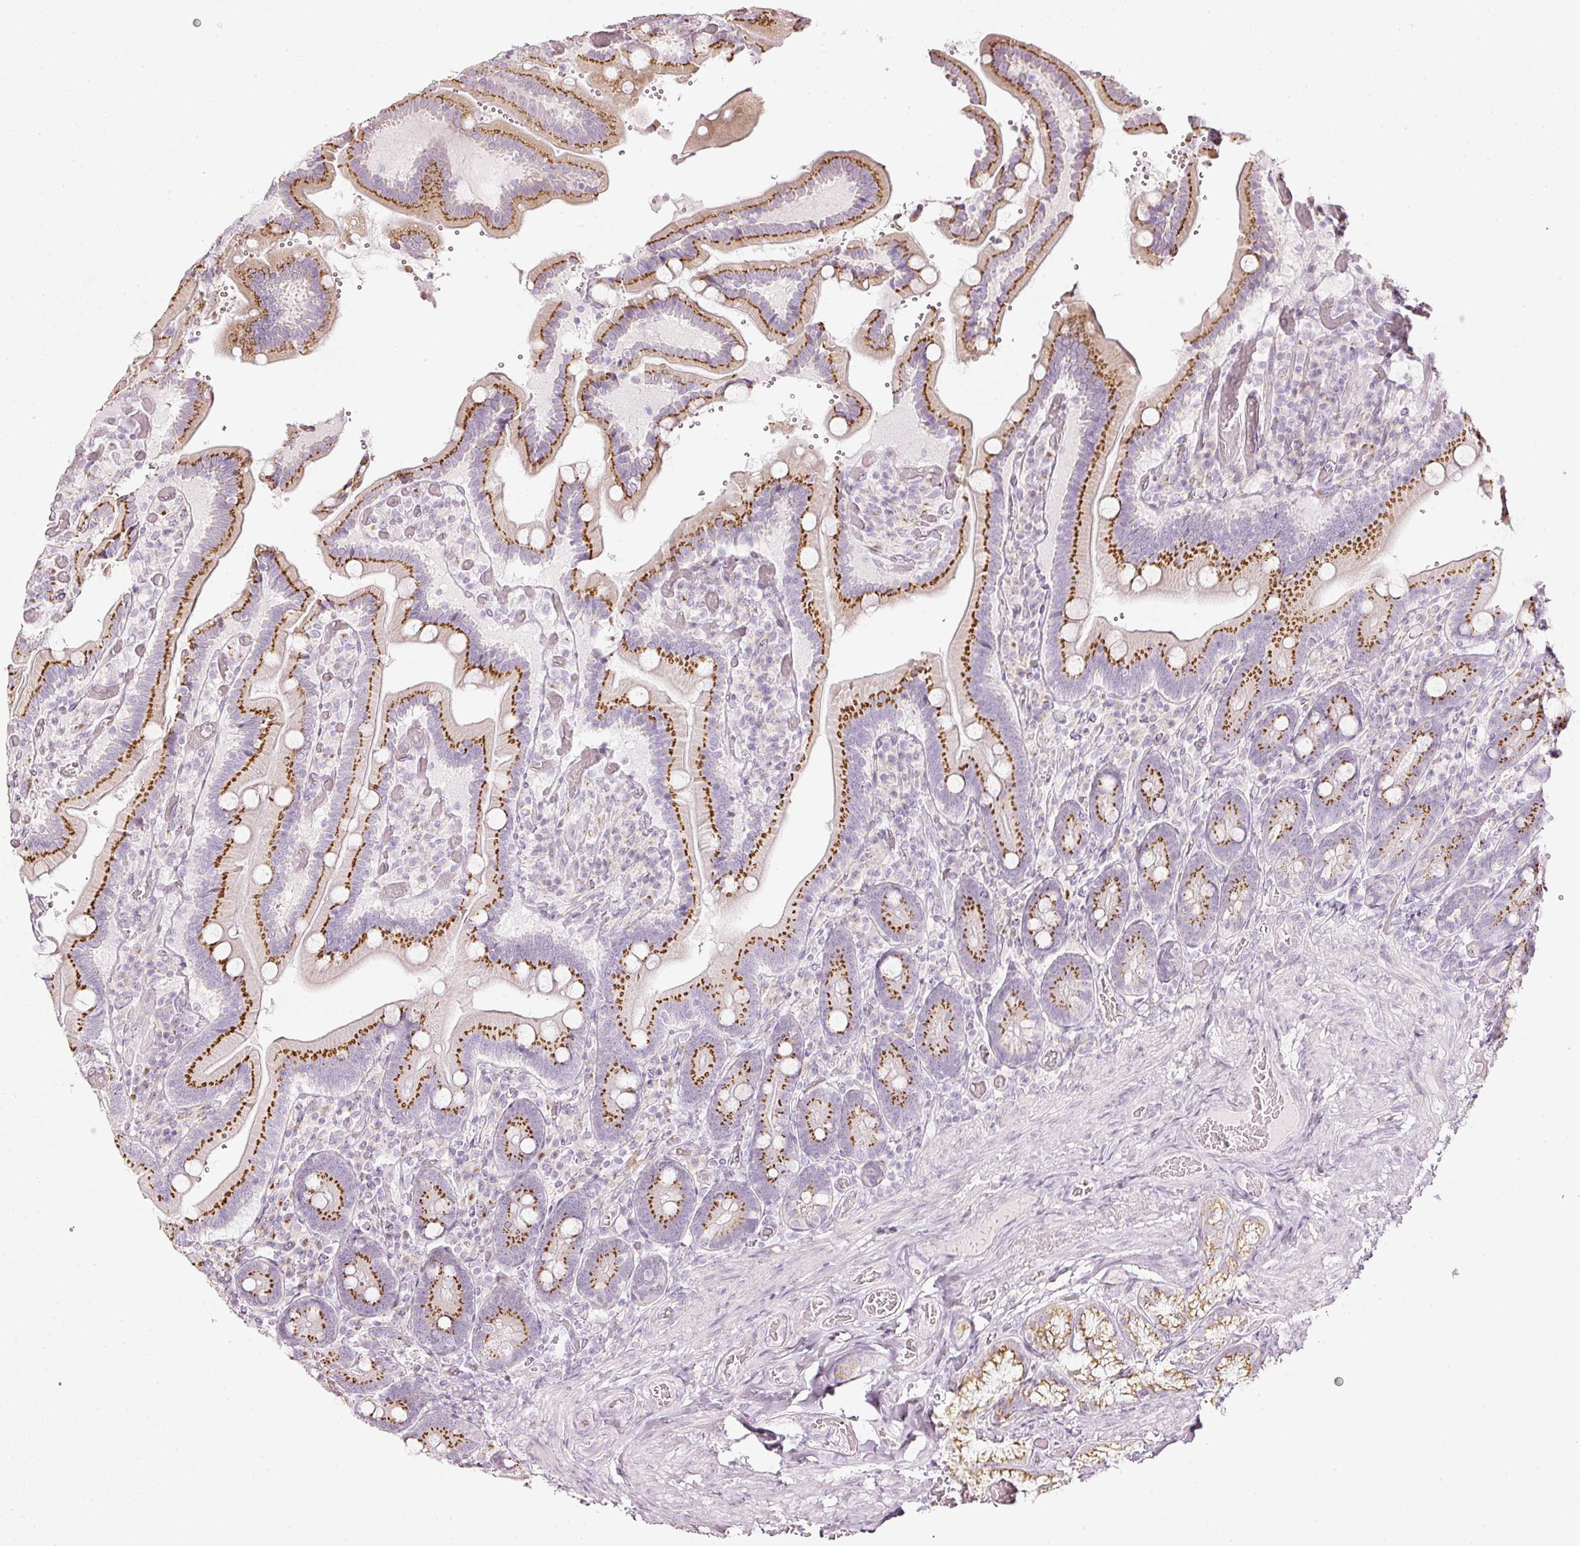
{"staining": {"intensity": "strong", "quantity": ">75%", "location": "cytoplasmic/membranous"}, "tissue": "duodenum", "cell_type": "Glandular cells", "image_type": "normal", "snomed": [{"axis": "morphology", "description": "Normal tissue, NOS"}, {"axis": "topography", "description": "Duodenum"}], "caption": "A histopathology image of duodenum stained for a protein shows strong cytoplasmic/membranous brown staining in glandular cells. The staining was performed using DAB, with brown indicating positive protein expression. Nuclei are stained blue with hematoxylin.", "gene": "SDF4", "patient": {"sex": "female", "age": 62}}